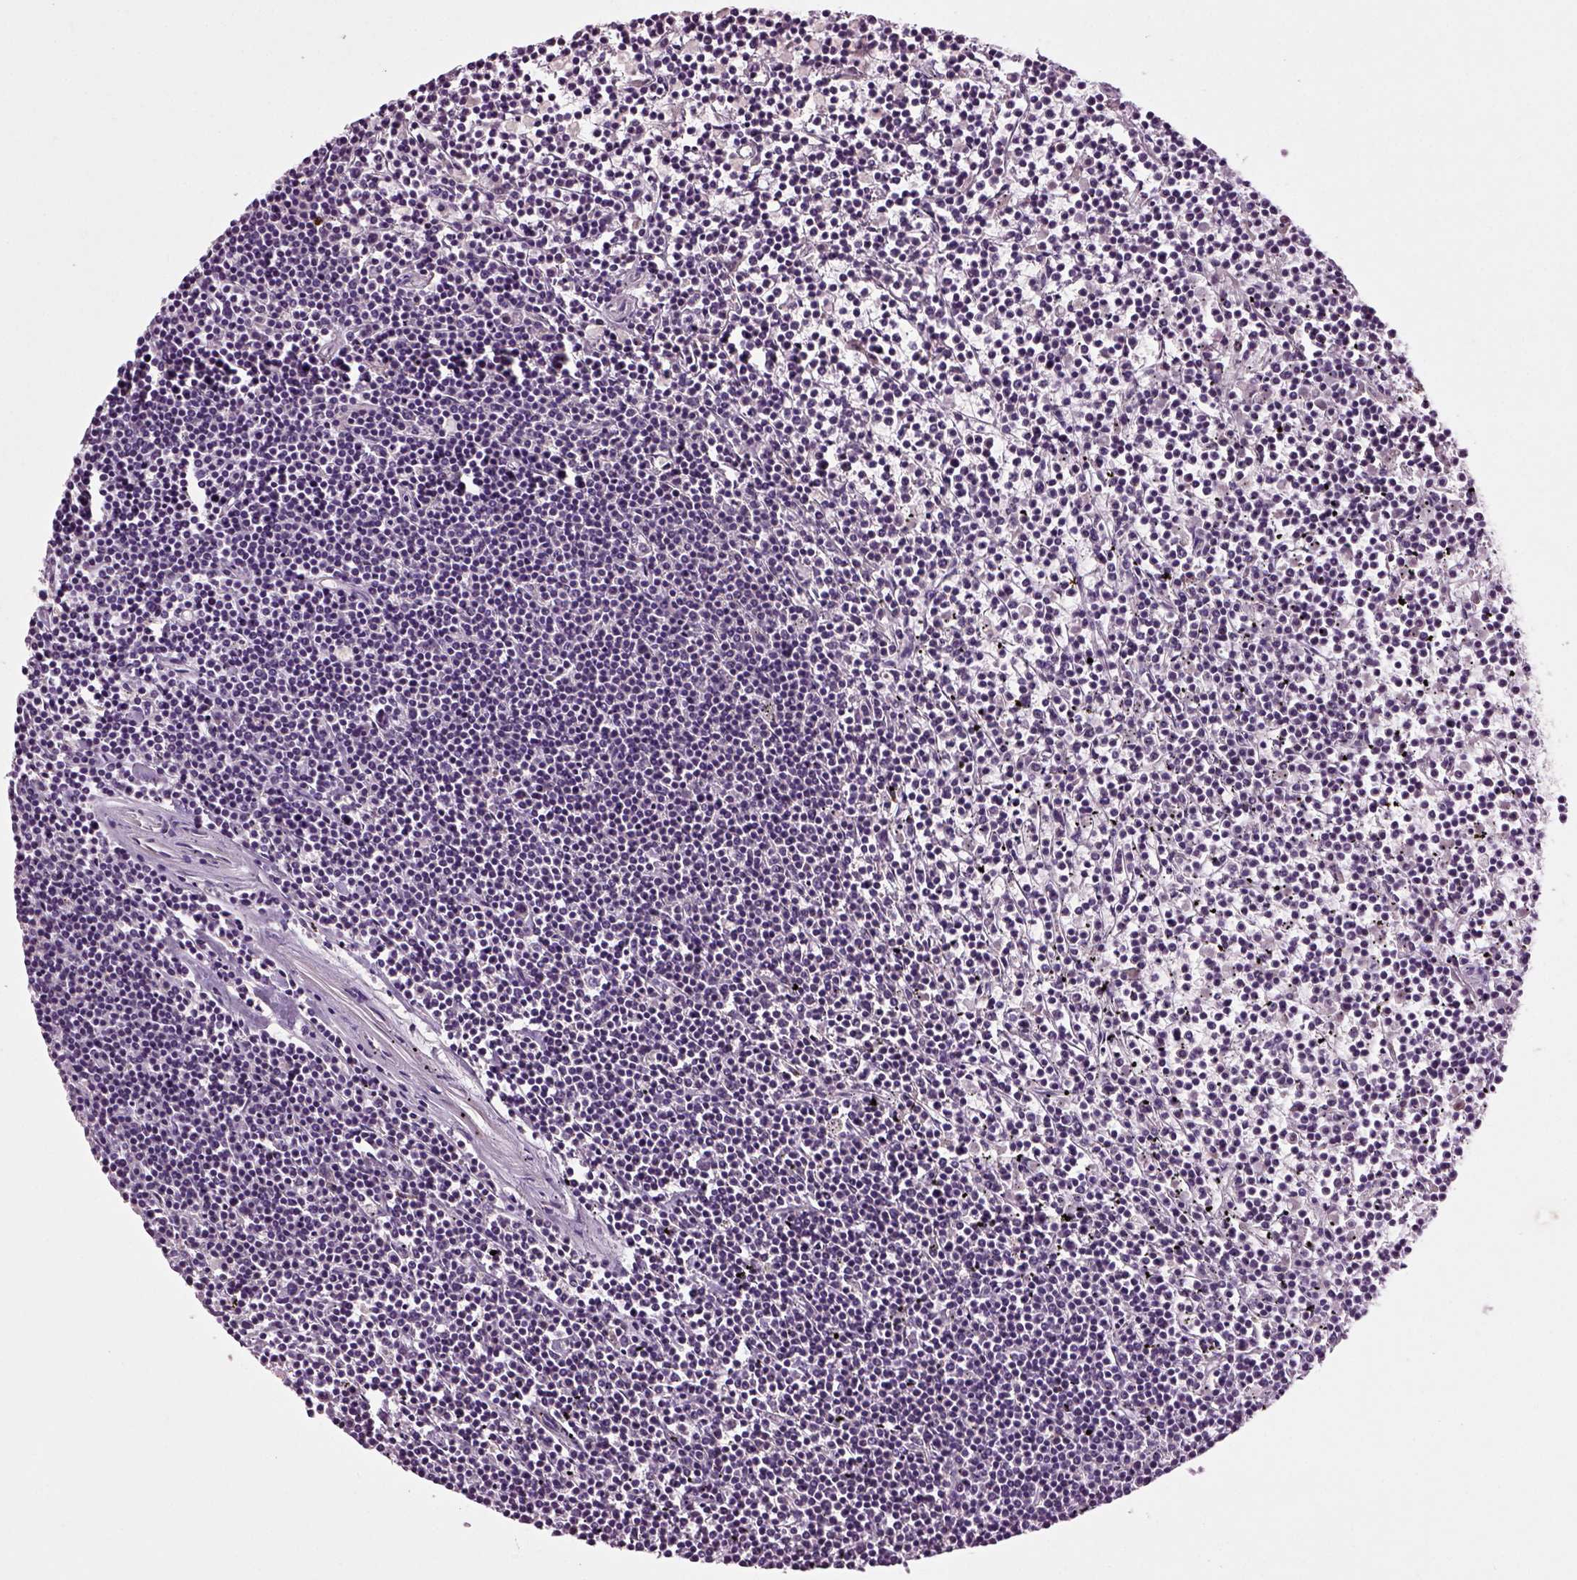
{"staining": {"intensity": "negative", "quantity": "none", "location": "none"}, "tissue": "lymphoma", "cell_type": "Tumor cells", "image_type": "cancer", "snomed": [{"axis": "morphology", "description": "Malignant lymphoma, non-Hodgkin's type, Low grade"}, {"axis": "topography", "description": "Spleen"}], "caption": "A photomicrograph of human lymphoma is negative for staining in tumor cells.", "gene": "SLC17A6", "patient": {"sex": "female", "age": 19}}